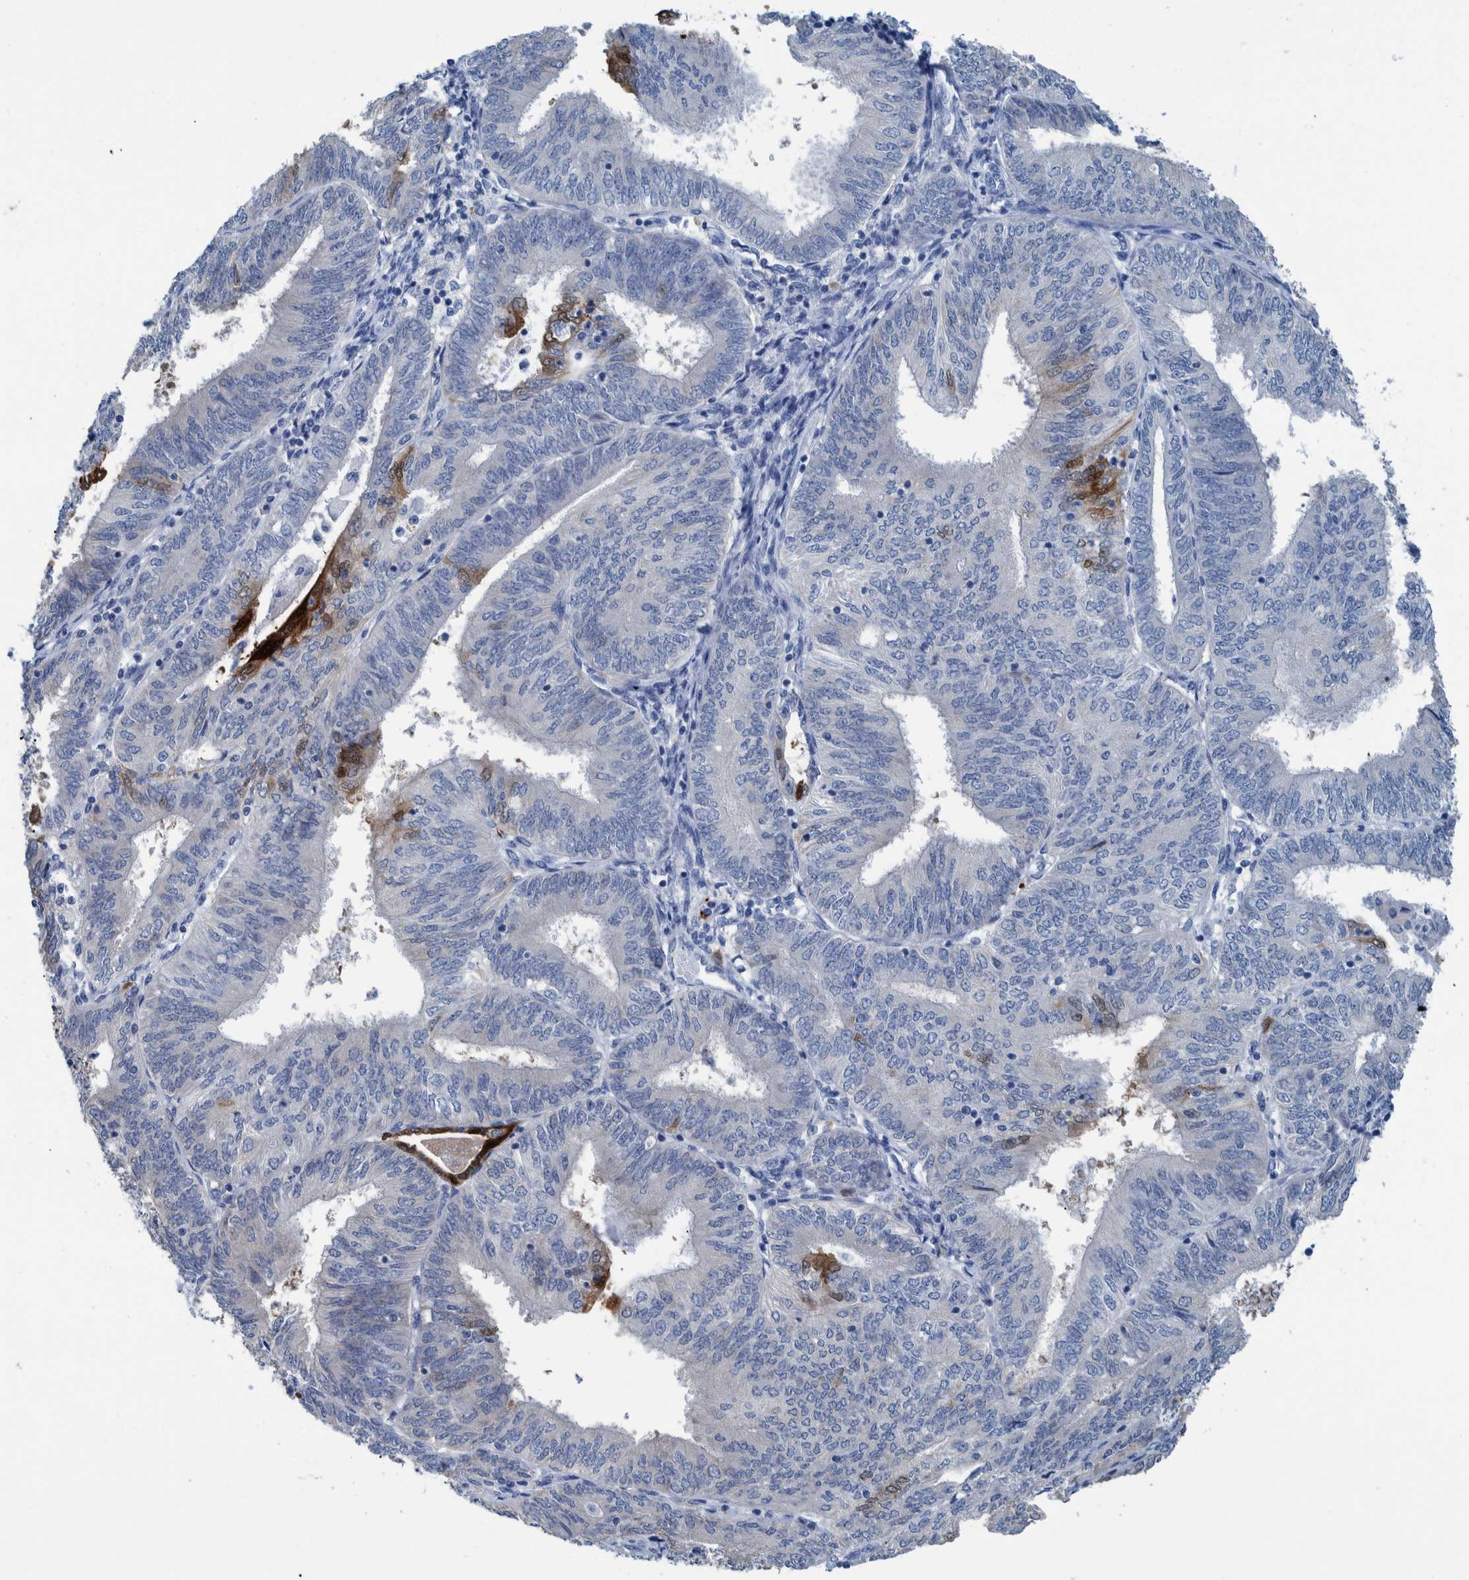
{"staining": {"intensity": "strong", "quantity": "<25%", "location": "cytoplasmic/membranous,nuclear"}, "tissue": "endometrial cancer", "cell_type": "Tumor cells", "image_type": "cancer", "snomed": [{"axis": "morphology", "description": "Adenocarcinoma, NOS"}, {"axis": "topography", "description": "Endometrium"}], "caption": "There is medium levels of strong cytoplasmic/membranous and nuclear expression in tumor cells of endometrial adenocarcinoma, as demonstrated by immunohistochemical staining (brown color).", "gene": "IDO1", "patient": {"sex": "female", "age": 58}}